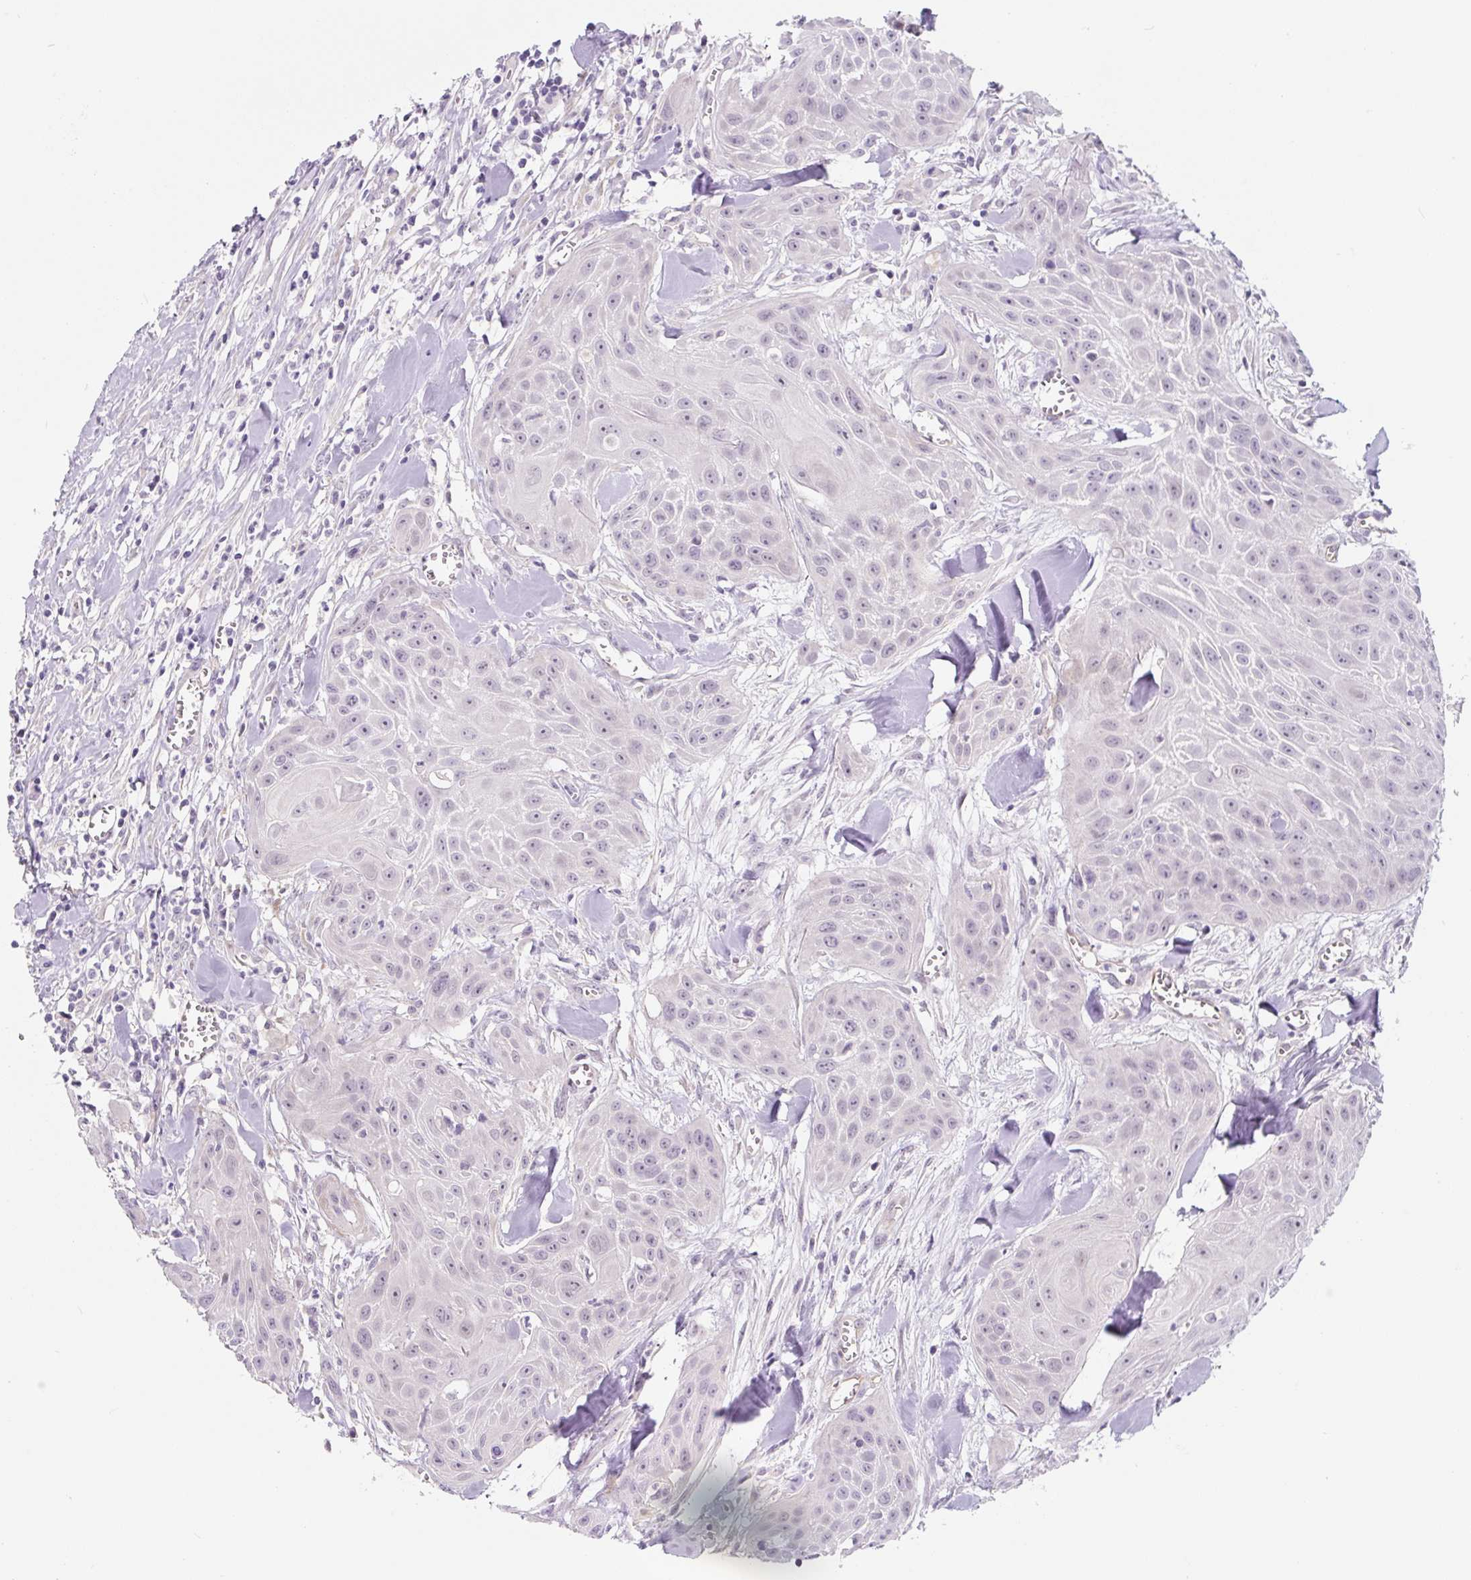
{"staining": {"intensity": "negative", "quantity": "none", "location": "none"}, "tissue": "head and neck cancer", "cell_type": "Tumor cells", "image_type": "cancer", "snomed": [{"axis": "morphology", "description": "Squamous cell carcinoma, NOS"}, {"axis": "topography", "description": "Lymph node"}, {"axis": "topography", "description": "Salivary gland"}, {"axis": "topography", "description": "Head-Neck"}], "caption": "There is no significant expression in tumor cells of squamous cell carcinoma (head and neck).", "gene": "CCL25", "patient": {"sex": "female", "age": 74}}